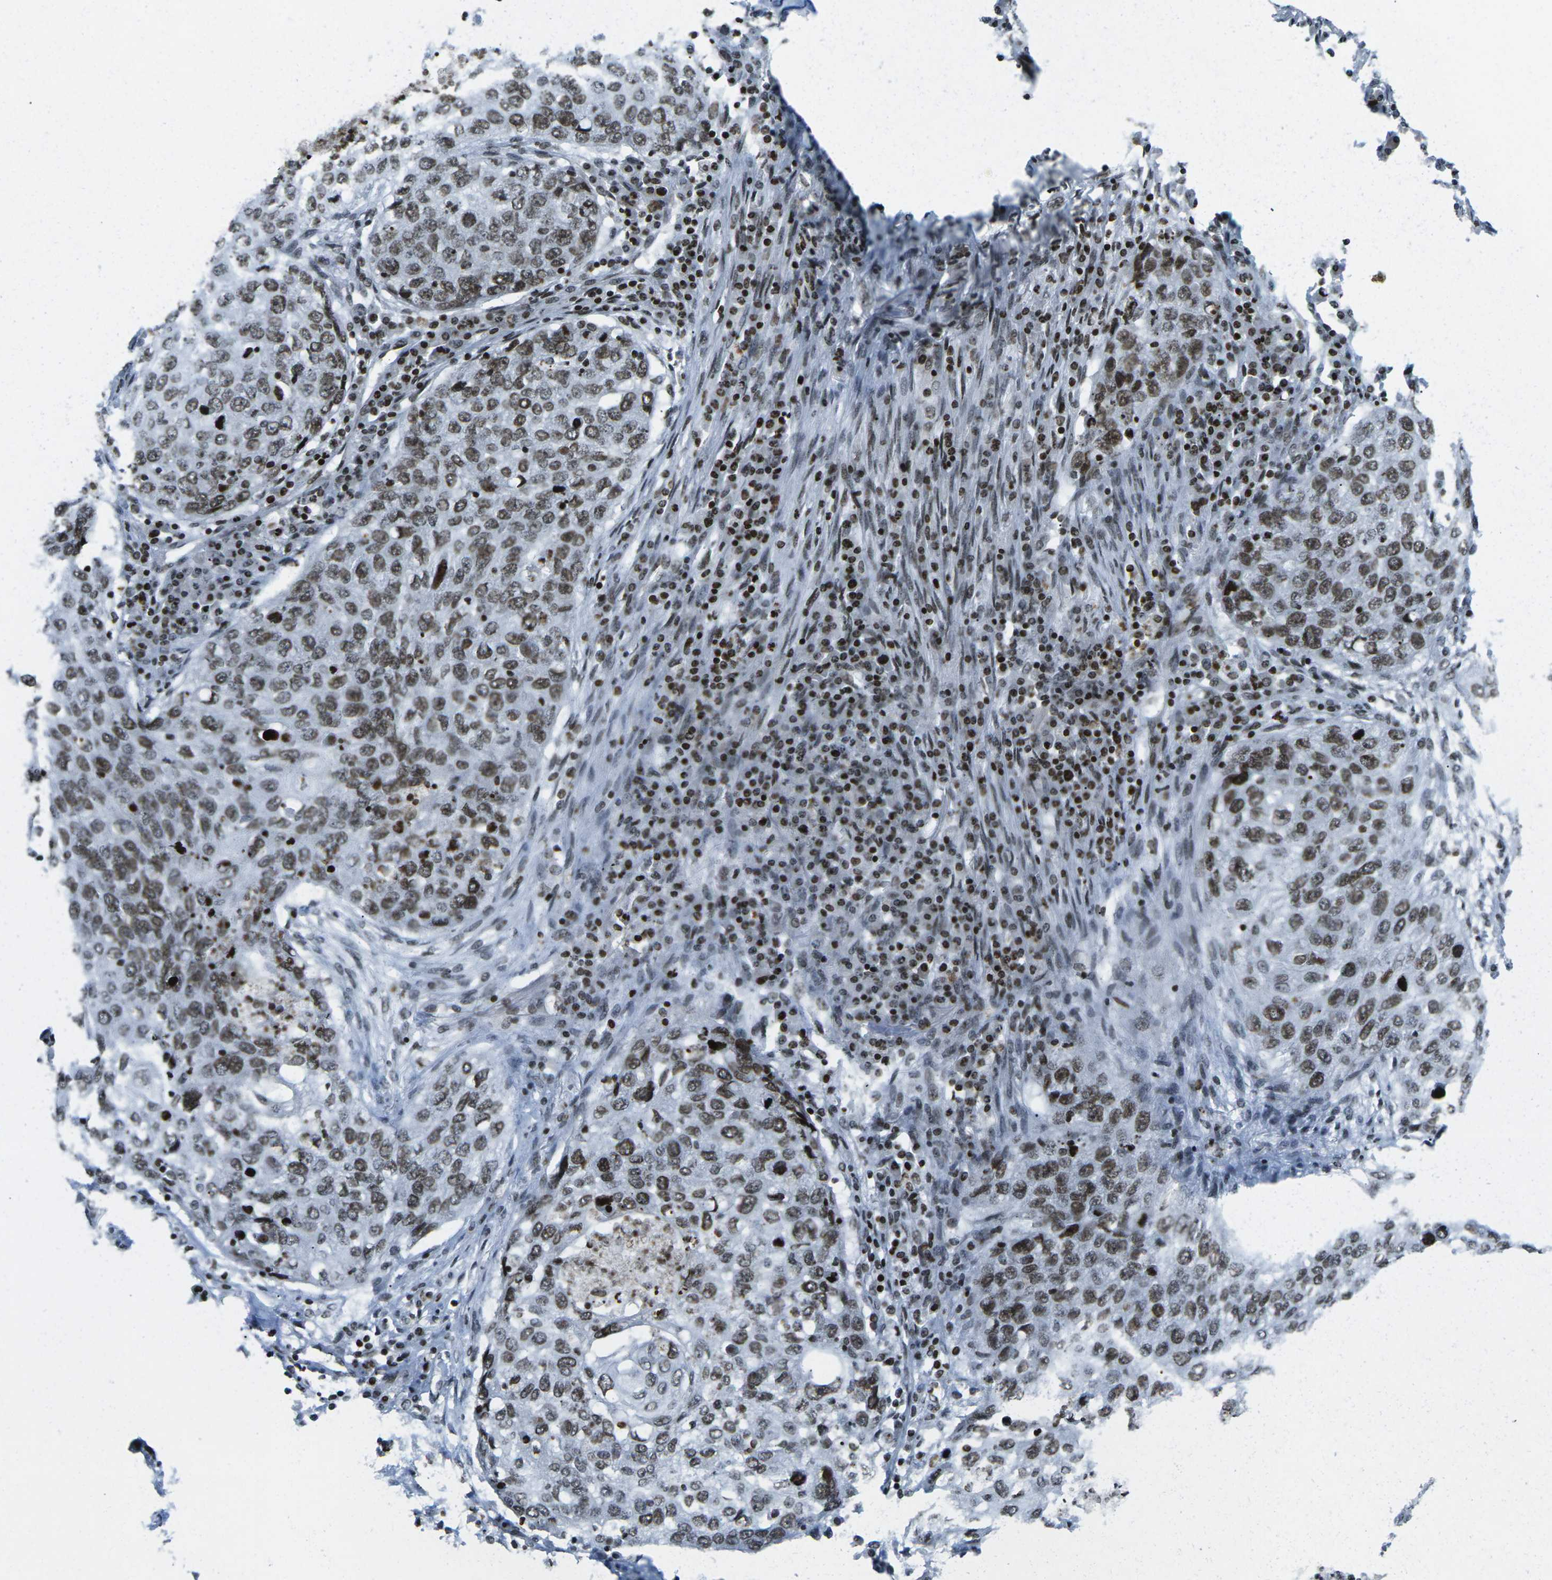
{"staining": {"intensity": "moderate", "quantity": ">75%", "location": "nuclear"}, "tissue": "lung cancer", "cell_type": "Tumor cells", "image_type": "cancer", "snomed": [{"axis": "morphology", "description": "Squamous cell carcinoma, NOS"}, {"axis": "topography", "description": "Lung"}], "caption": "Tumor cells display medium levels of moderate nuclear positivity in approximately >75% of cells in lung cancer. The protein is shown in brown color, while the nuclei are stained blue.", "gene": "EME1", "patient": {"sex": "female", "age": 63}}